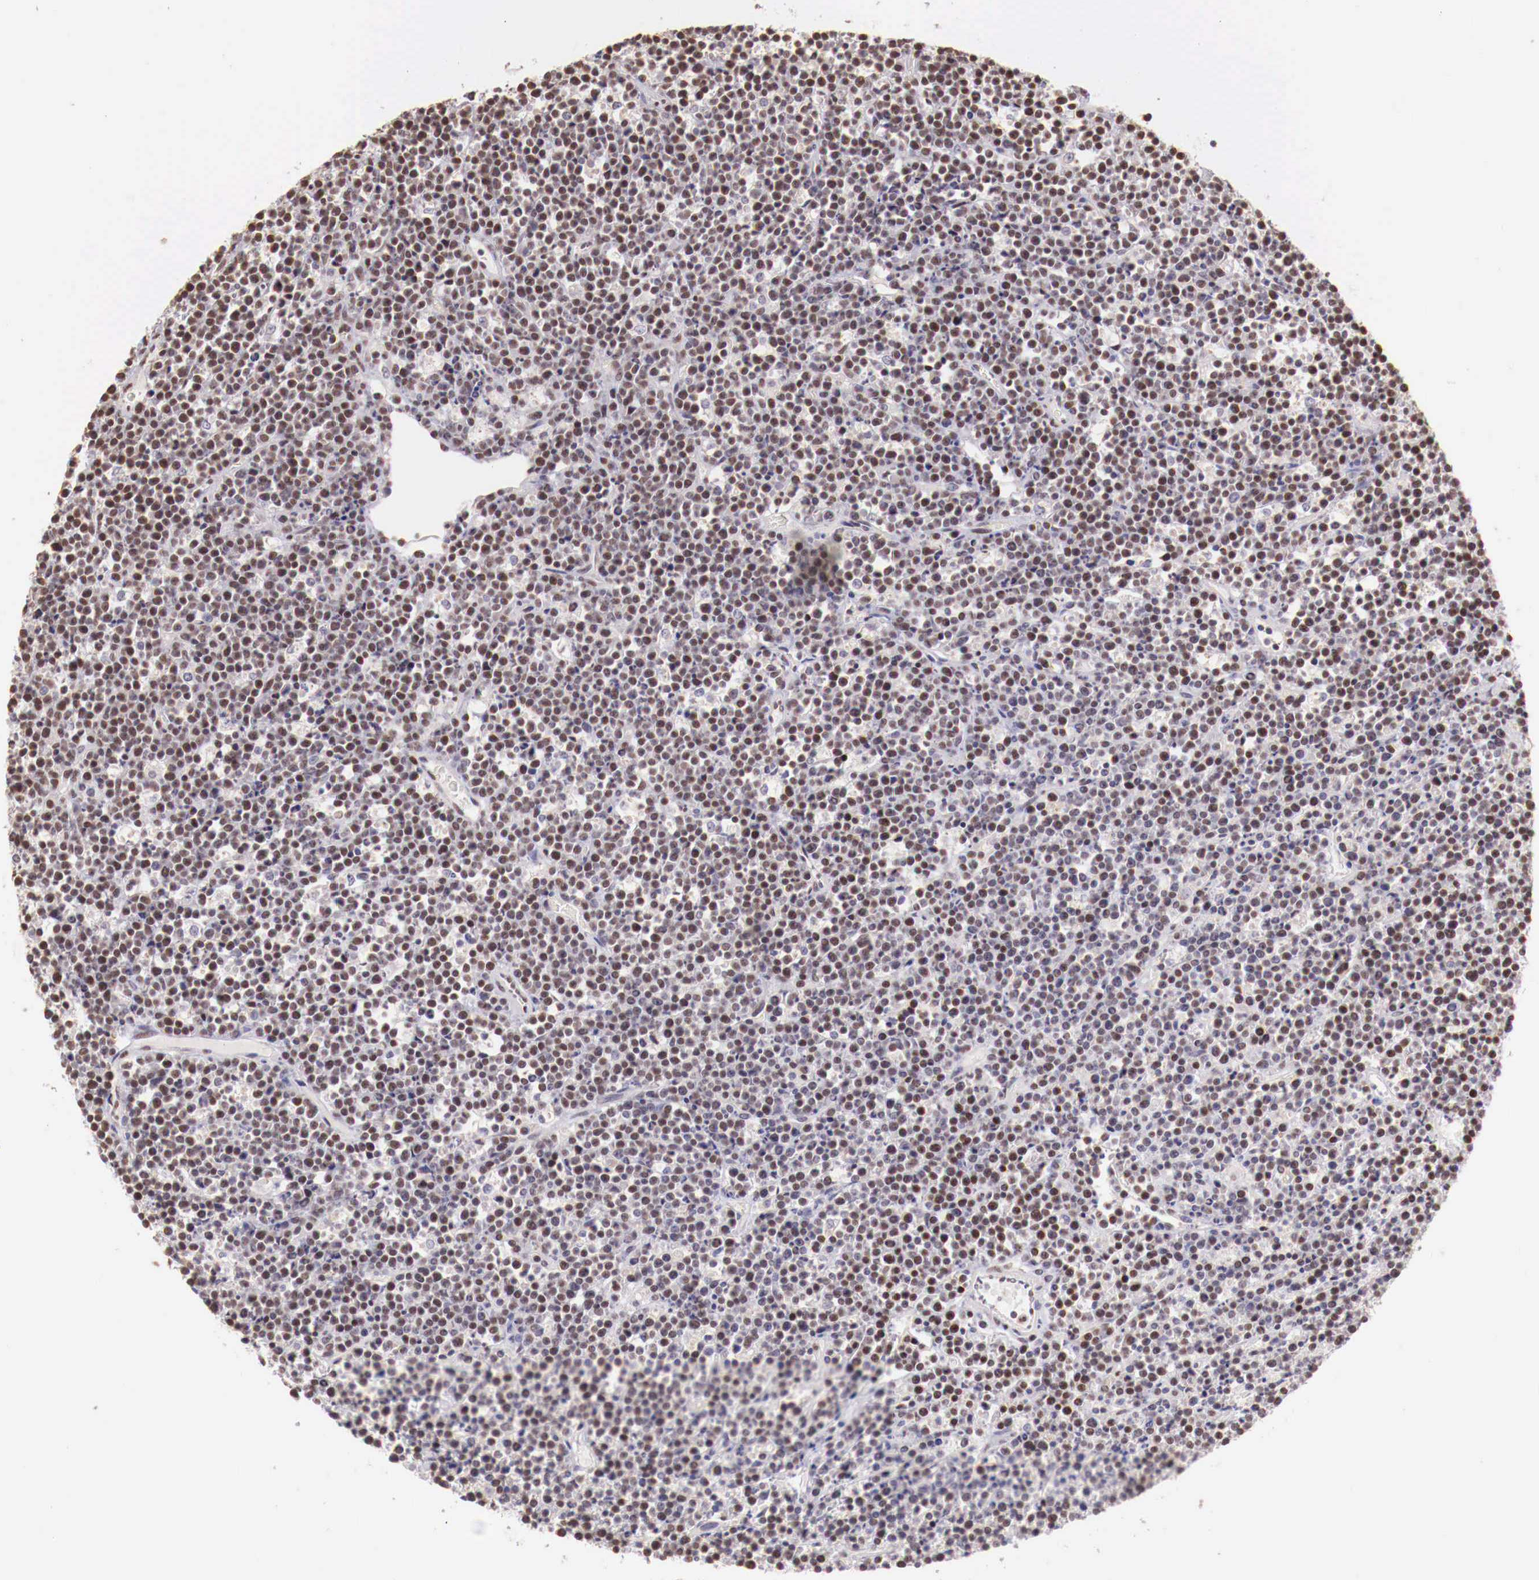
{"staining": {"intensity": "weak", "quantity": "25%-75%", "location": "nuclear"}, "tissue": "lymphoma", "cell_type": "Tumor cells", "image_type": "cancer", "snomed": [{"axis": "morphology", "description": "Malignant lymphoma, non-Hodgkin's type, High grade"}, {"axis": "topography", "description": "Ovary"}], "caption": "Protein expression analysis of lymphoma displays weak nuclear expression in approximately 25%-75% of tumor cells.", "gene": "SP1", "patient": {"sex": "female", "age": 56}}